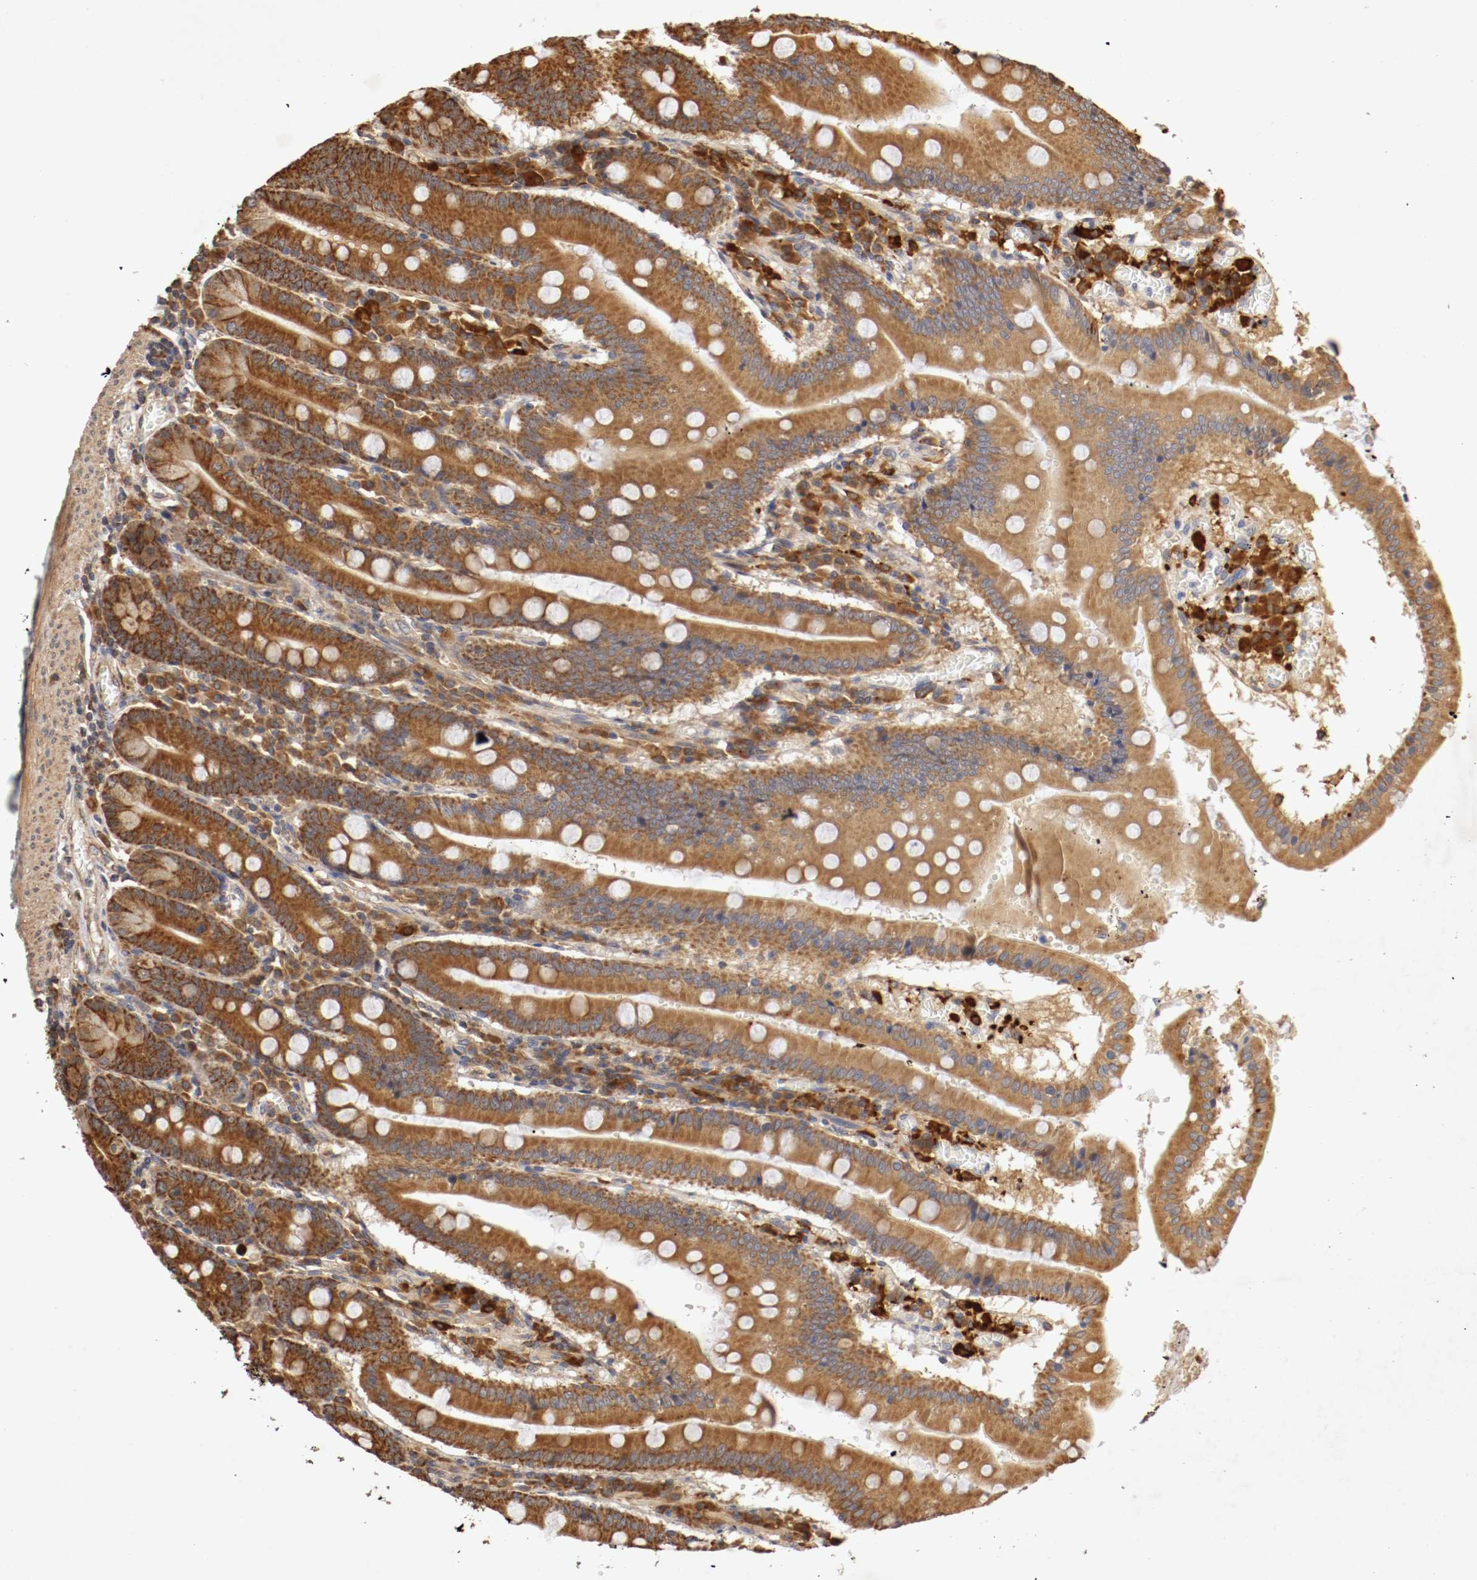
{"staining": {"intensity": "strong", "quantity": ">75%", "location": "cytoplasmic/membranous"}, "tissue": "small intestine", "cell_type": "Glandular cells", "image_type": "normal", "snomed": [{"axis": "morphology", "description": "Normal tissue, NOS"}, {"axis": "topography", "description": "Small intestine"}], "caption": "Small intestine stained with DAB (3,3'-diaminobenzidine) immunohistochemistry (IHC) exhibits high levels of strong cytoplasmic/membranous positivity in approximately >75% of glandular cells. The staining was performed using DAB to visualize the protein expression in brown, while the nuclei were stained in blue with hematoxylin (Magnification: 20x).", "gene": "VEZT", "patient": {"sex": "male", "age": 71}}